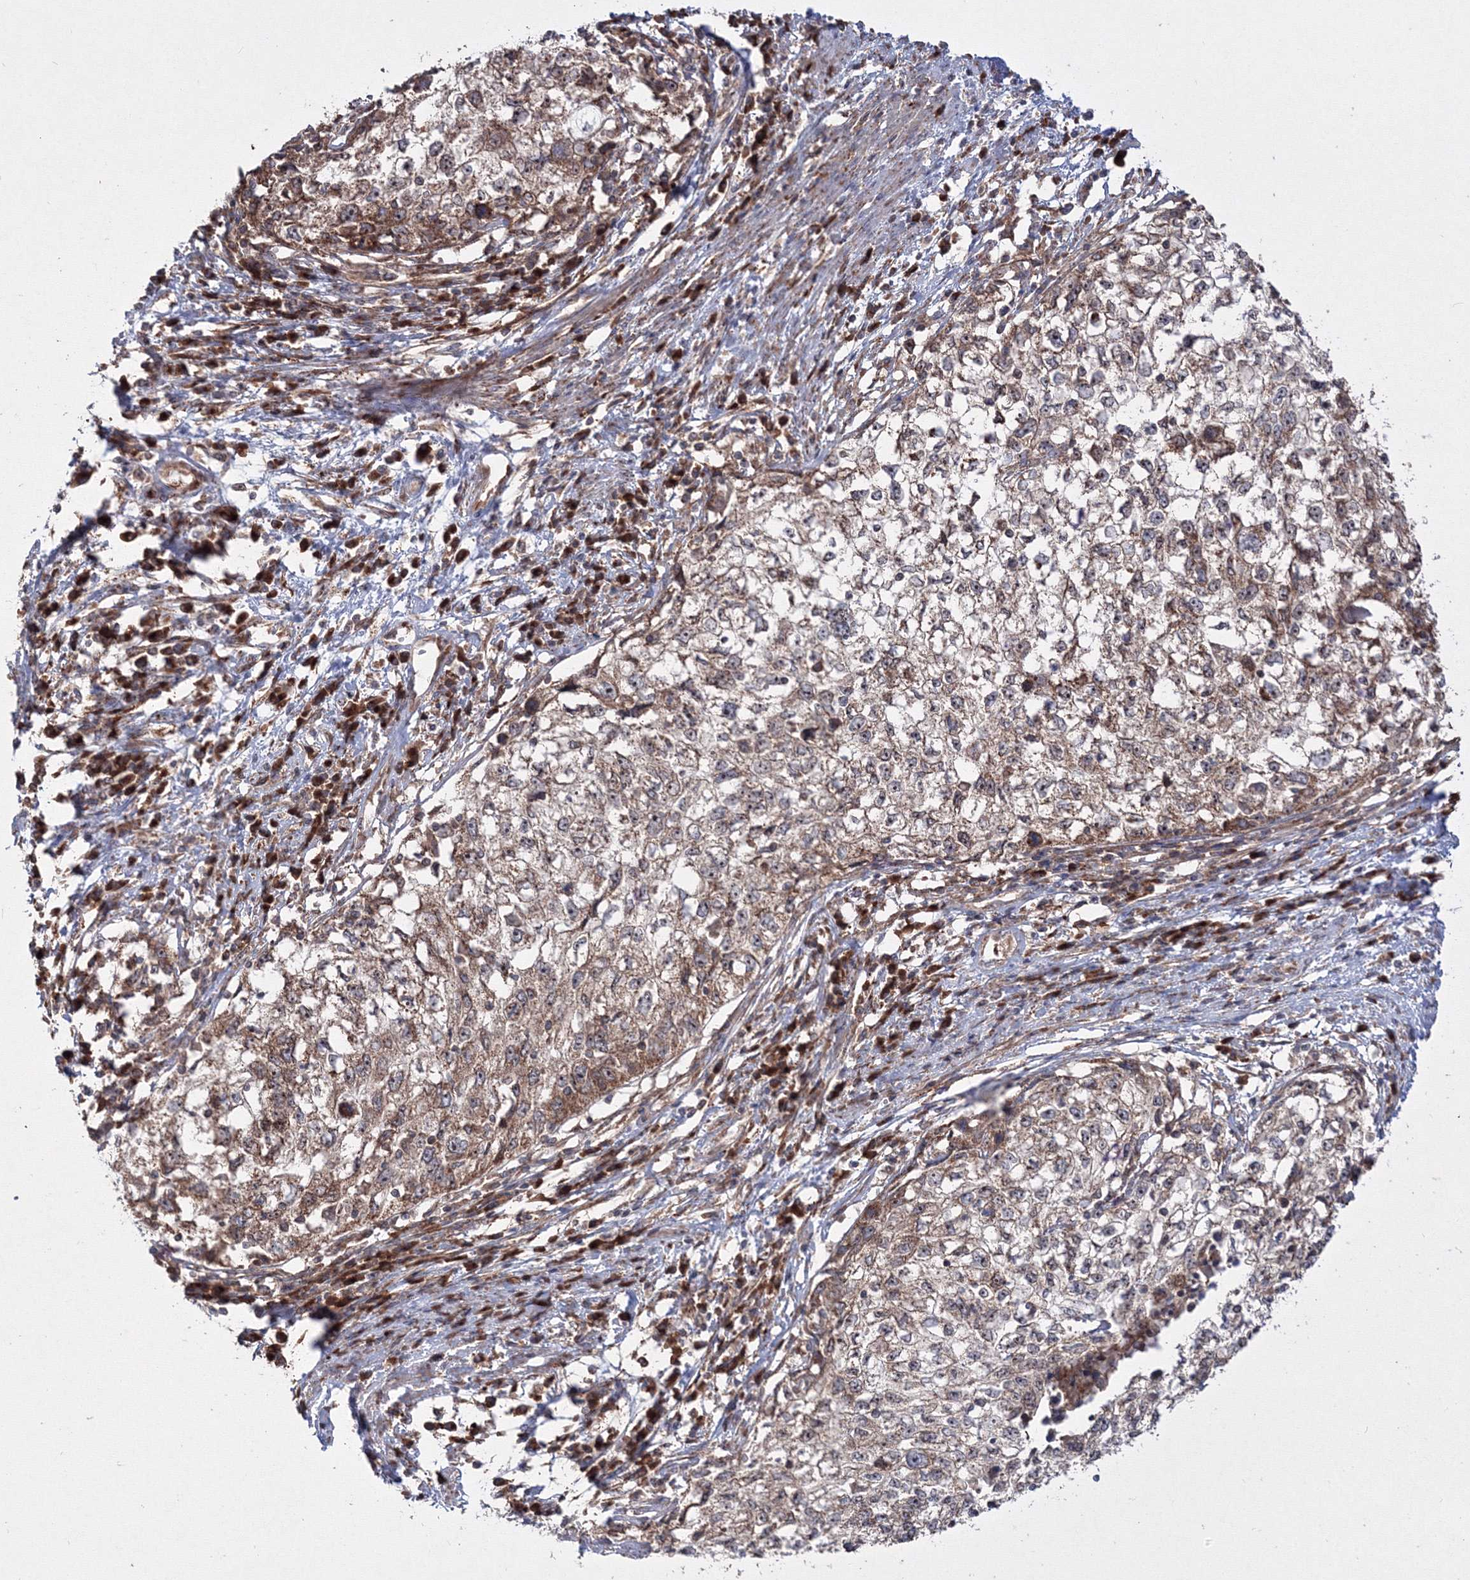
{"staining": {"intensity": "moderate", "quantity": ">75%", "location": "cytoplasmic/membranous,nuclear"}, "tissue": "cervical cancer", "cell_type": "Tumor cells", "image_type": "cancer", "snomed": [{"axis": "morphology", "description": "Squamous cell carcinoma, NOS"}, {"axis": "topography", "description": "Cervix"}], "caption": "Immunohistochemistry staining of cervical cancer, which displays medium levels of moderate cytoplasmic/membranous and nuclear expression in approximately >75% of tumor cells indicating moderate cytoplasmic/membranous and nuclear protein expression. The staining was performed using DAB (3,3'-diaminobenzidine) (brown) for protein detection and nuclei were counterstained in hematoxylin (blue).", "gene": "PEX13", "patient": {"sex": "female", "age": 57}}